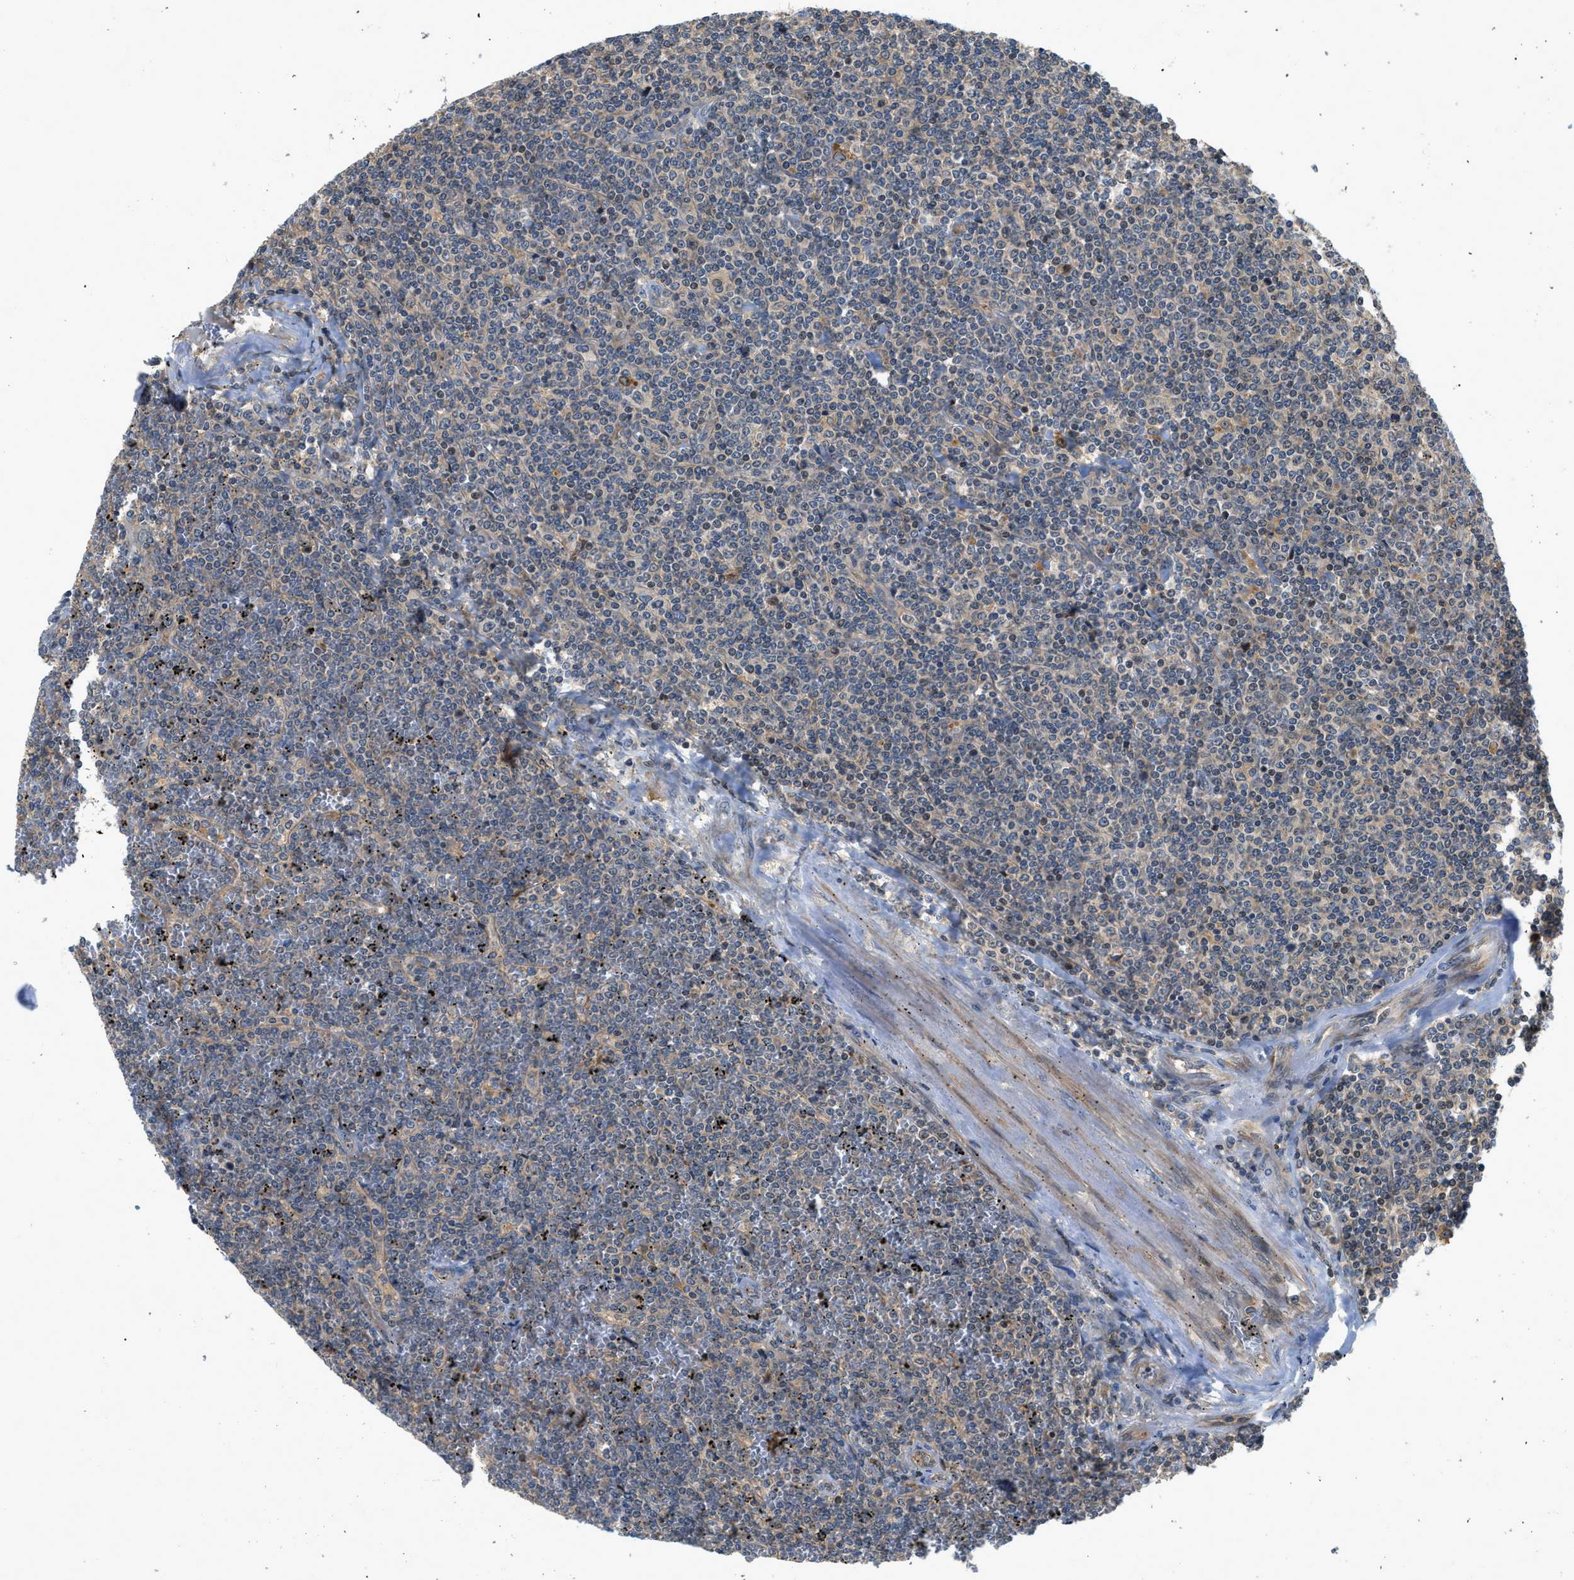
{"staining": {"intensity": "negative", "quantity": "none", "location": "none"}, "tissue": "lymphoma", "cell_type": "Tumor cells", "image_type": "cancer", "snomed": [{"axis": "morphology", "description": "Malignant lymphoma, non-Hodgkin's type, Low grade"}, {"axis": "topography", "description": "Spleen"}], "caption": "Immunohistochemistry image of human lymphoma stained for a protein (brown), which exhibits no staining in tumor cells.", "gene": "GPR31", "patient": {"sex": "female", "age": 19}}